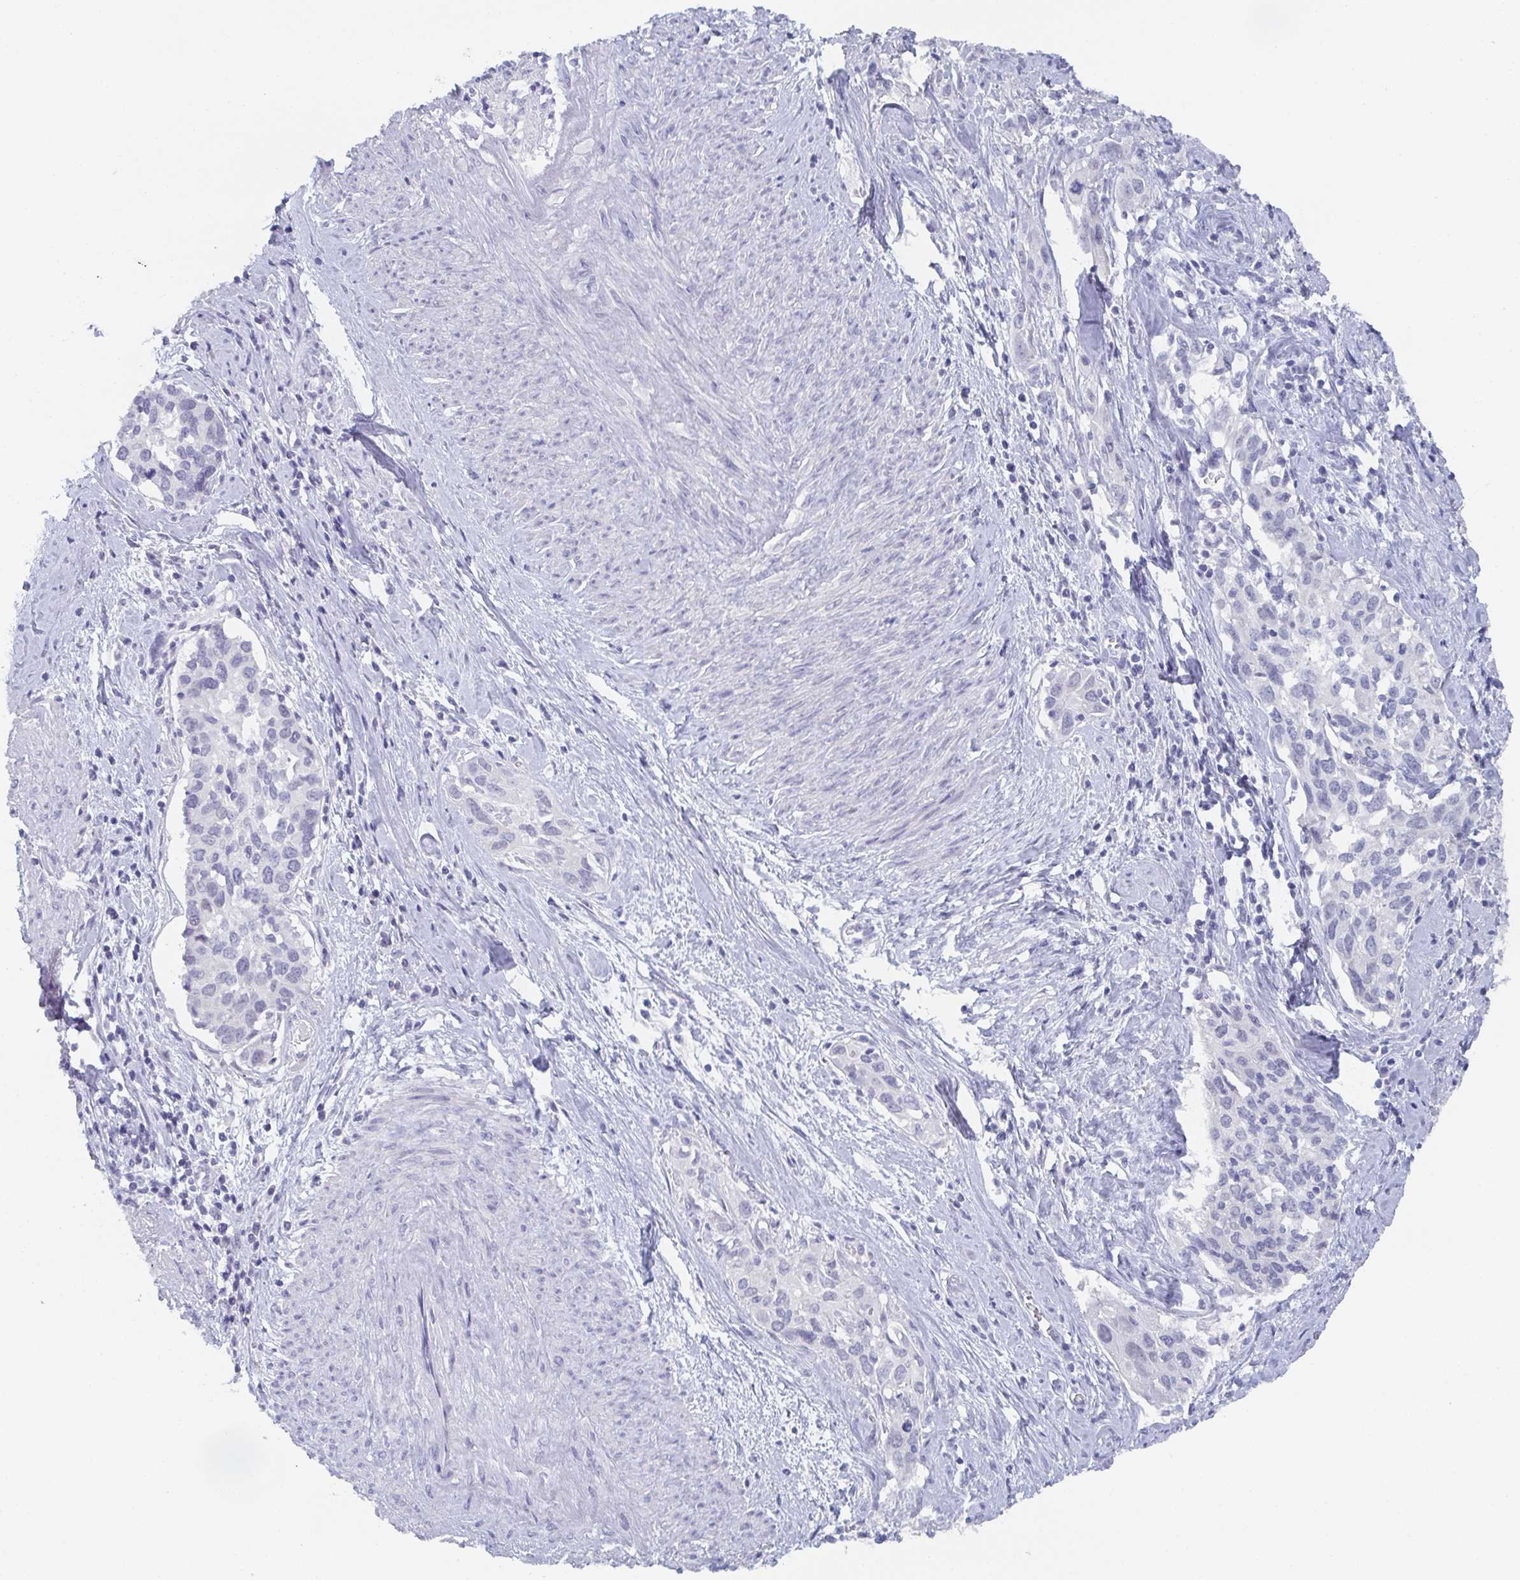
{"staining": {"intensity": "negative", "quantity": "none", "location": "none"}, "tissue": "cervical cancer", "cell_type": "Tumor cells", "image_type": "cancer", "snomed": [{"axis": "morphology", "description": "Squamous cell carcinoma, NOS"}, {"axis": "topography", "description": "Cervix"}], "caption": "Photomicrograph shows no significant protein staining in tumor cells of cervical cancer (squamous cell carcinoma).", "gene": "DYDC2", "patient": {"sex": "female", "age": 51}}